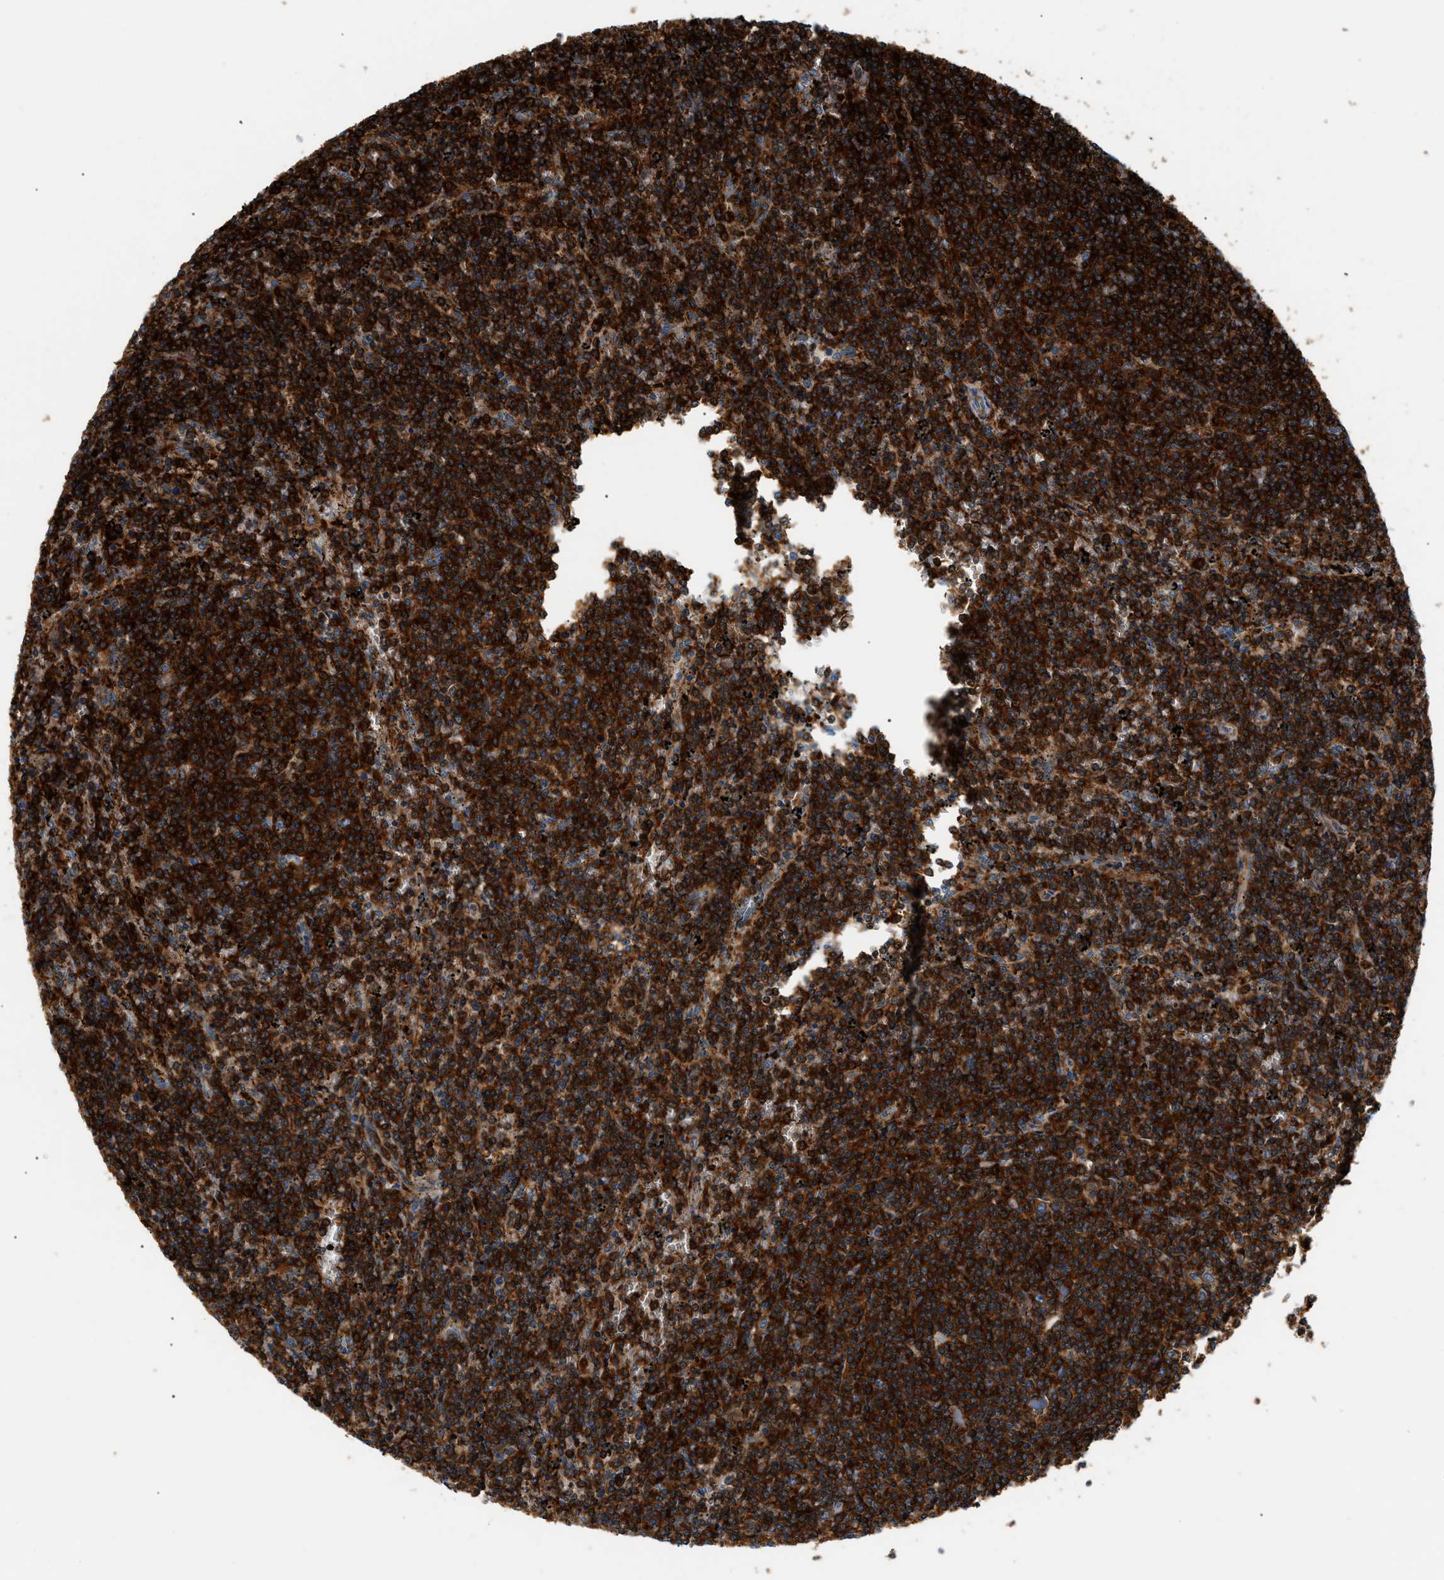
{"staining": {"intensity": "strong", "quantity": ">75%", "location": "cytoplasmic/membranous"}, "tissue": "lymphoma", "cell_type": "Tumor cells", "image_type": "cancer", "snomed": [{"axis": "morphology", "description": "Malignant lymphoma, non-Hodgkin's type, Low grade"}, {"axis": "topography", "description": "Spleen"}], "caption": "Protein expression analysis of human lymphoma reveals strong cytoplasmic/membranous expression in about >75% of tumor cells.", "gene": "DHODH", "patient": {"sex": "female", "age": 50}}